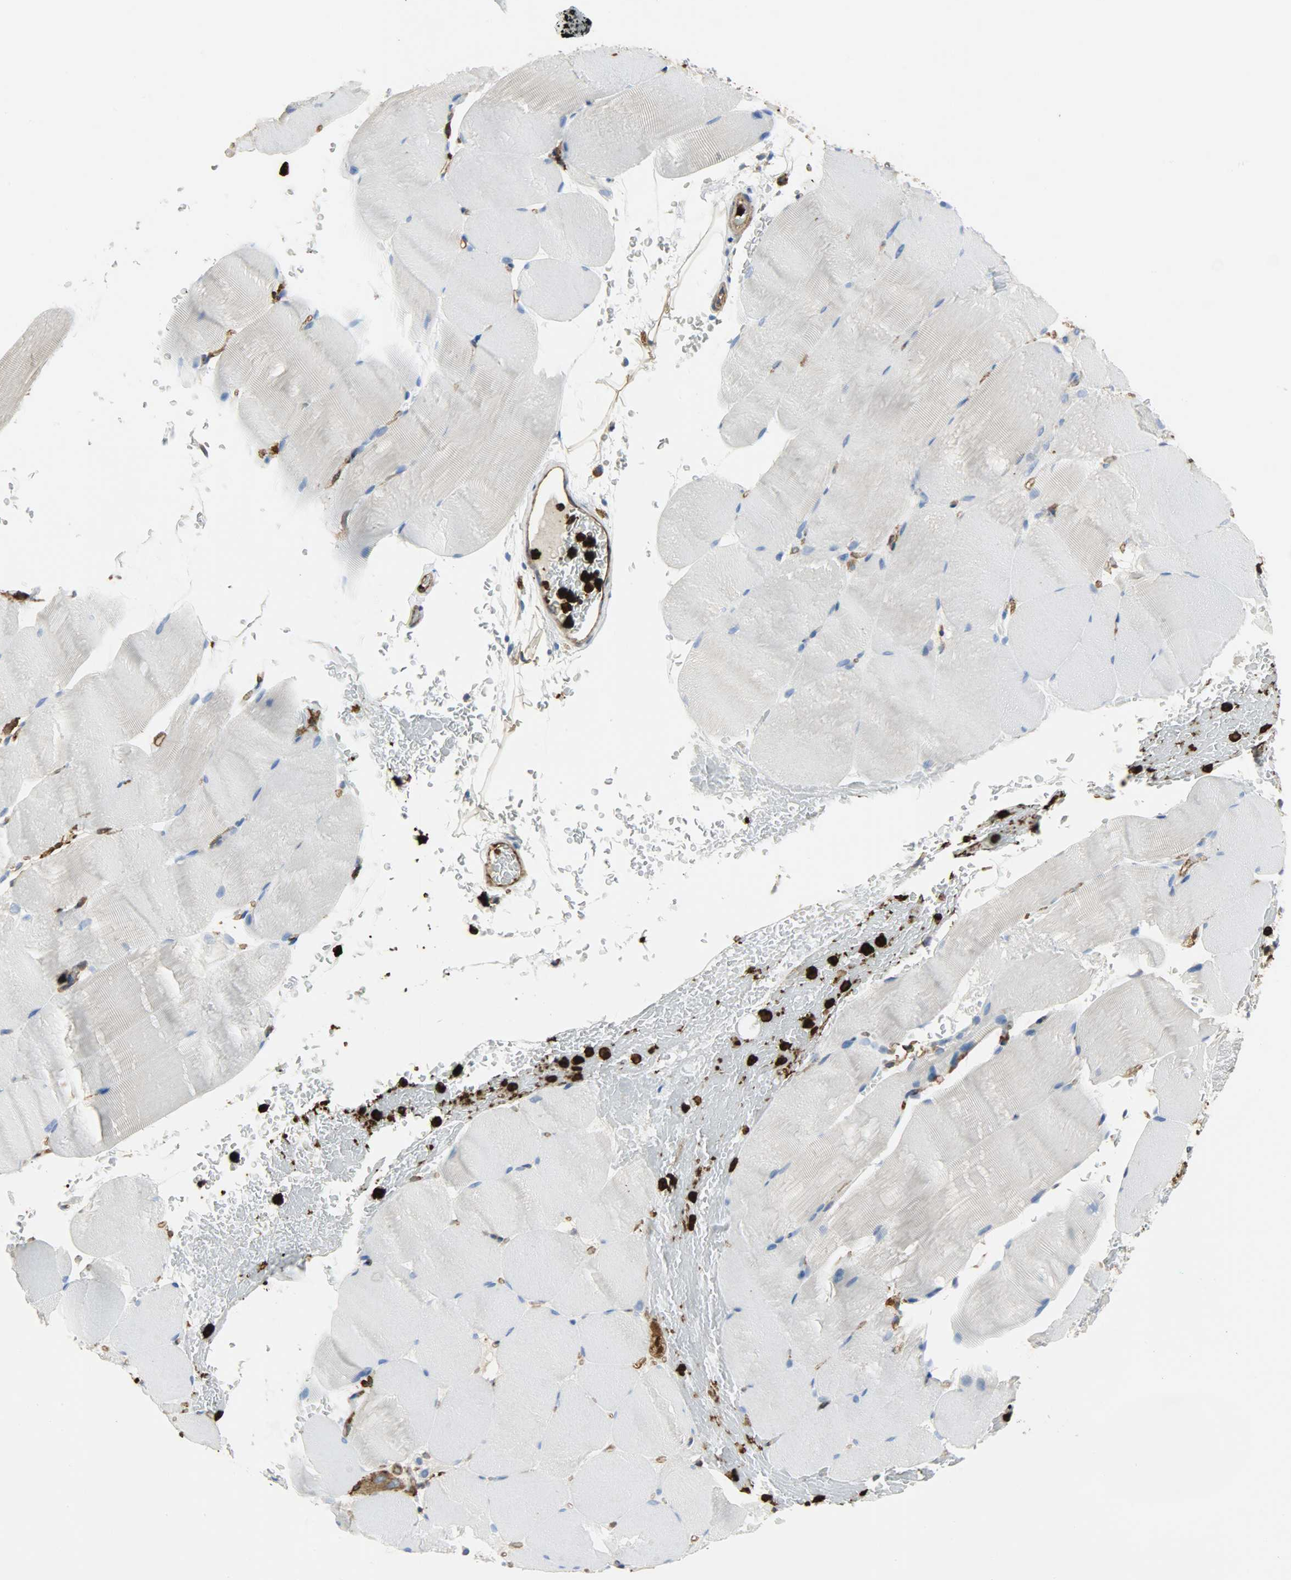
{"staining": {"intensity": "negative", "quantity": "none", "location": "none"}, "tissue": "skeletal muscle", "cell_type": "Myocytes", "image_type": "normal", "snomed": [{"axis": "morphology", "description": "Normal tissue, NOS"}, {"axis": "topography", "description": "Skeletal muscle"}], "caption": "This is an IHC micrograph of unremarkable human skeletal muscle. There is no positivity in myocytes.", "gene": "VASP", "patient": {"sex": "female", "age": 37}}